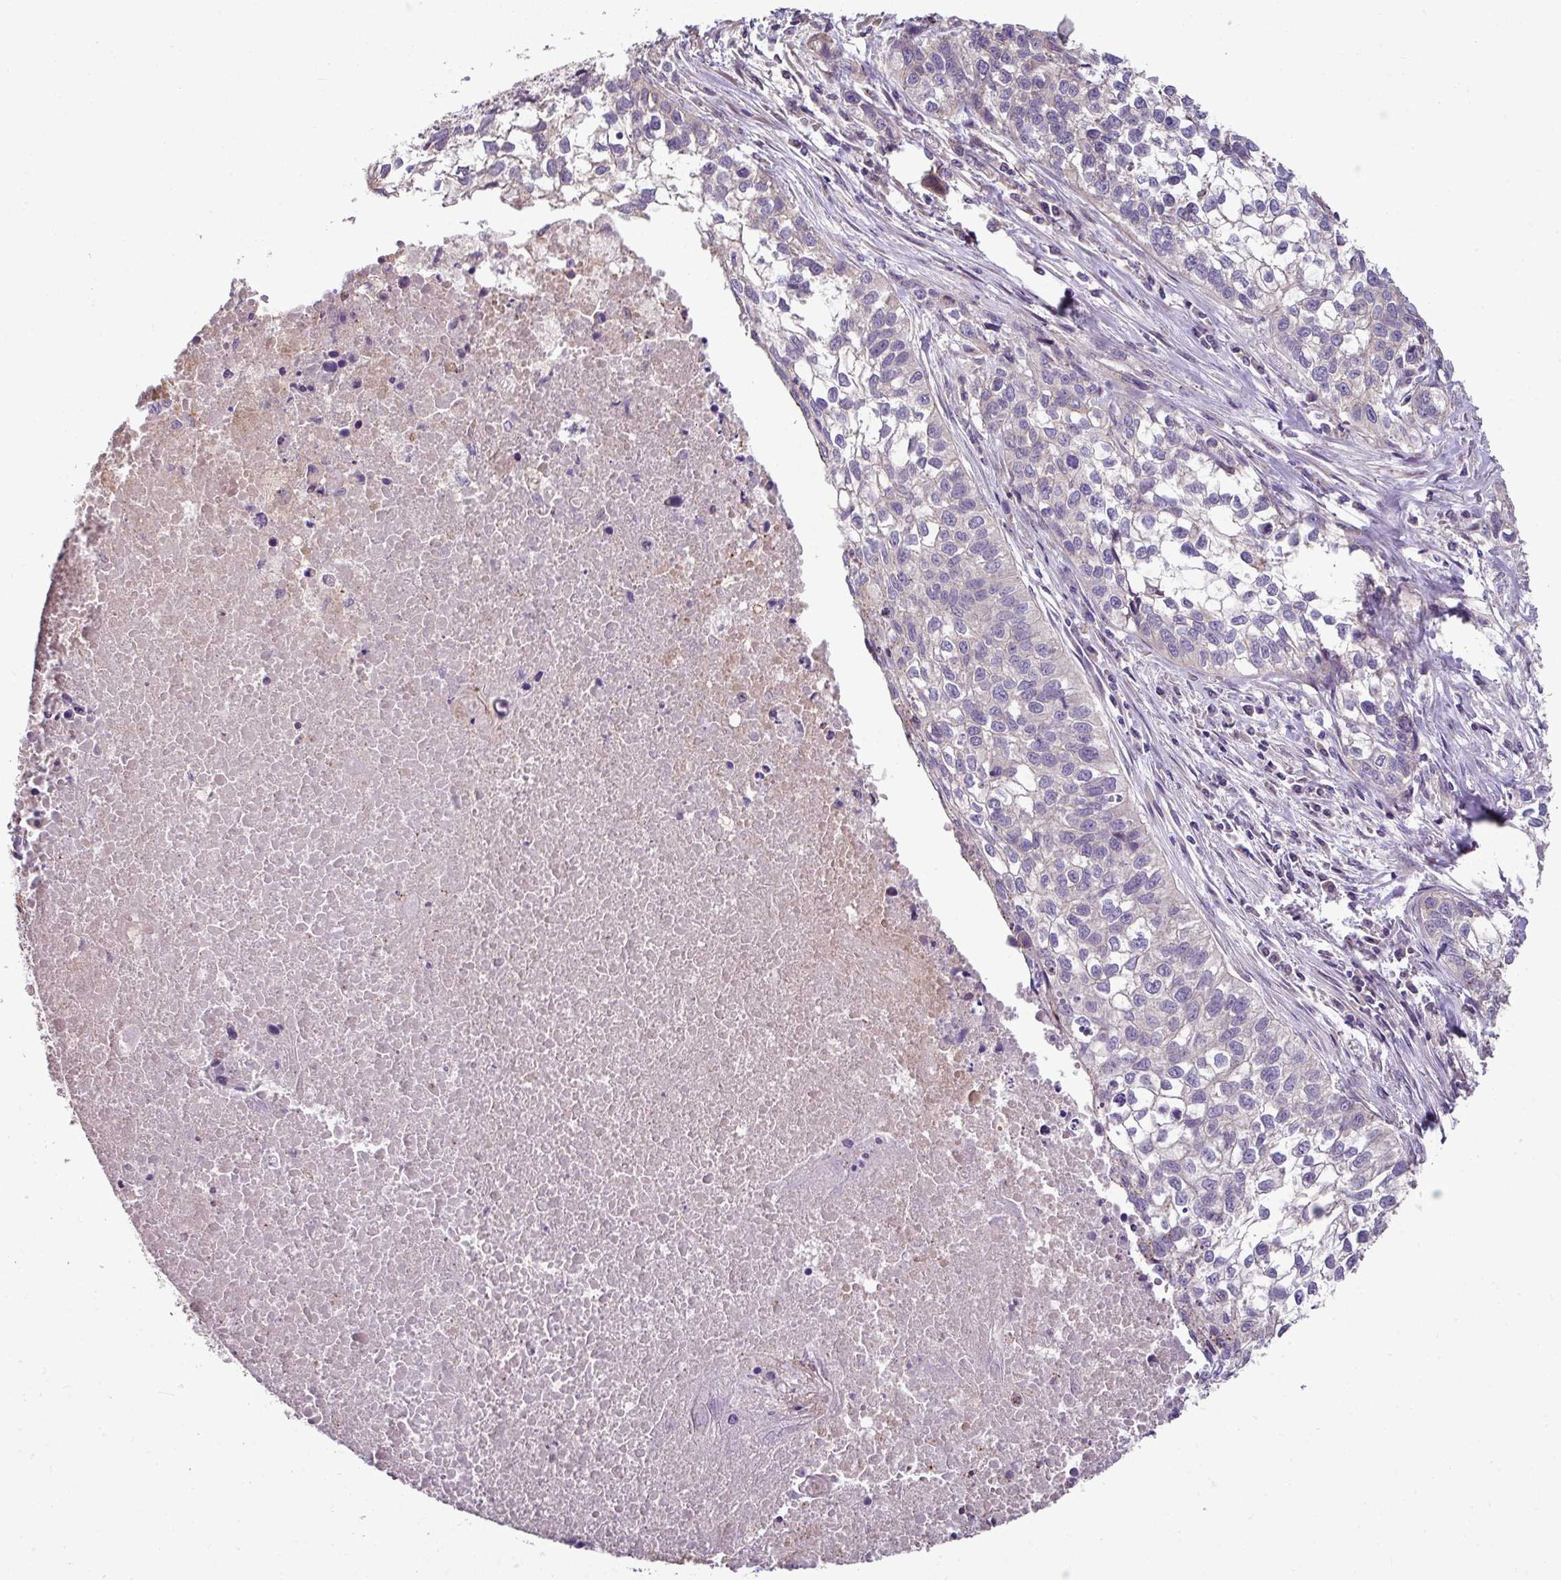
{"staining": {"intensity": "negative", "quantity": "none", "location": "none"}, "tissue": "lung cancer", "cell_type": "Tumor cells", "image_type": "cancer", "snomed": [{"axis": "morphology", "description": "Squamous cell carcinoma, NOS"}, {"axis": "topography", "description": "Lung"}], "caption": "A histopathology image of lung squamous cell carcinoma stained for a protein displays no brown staining in tumor cells.", "gene": "LRRC9", "patient": {"sex": "male", "age": 74}}